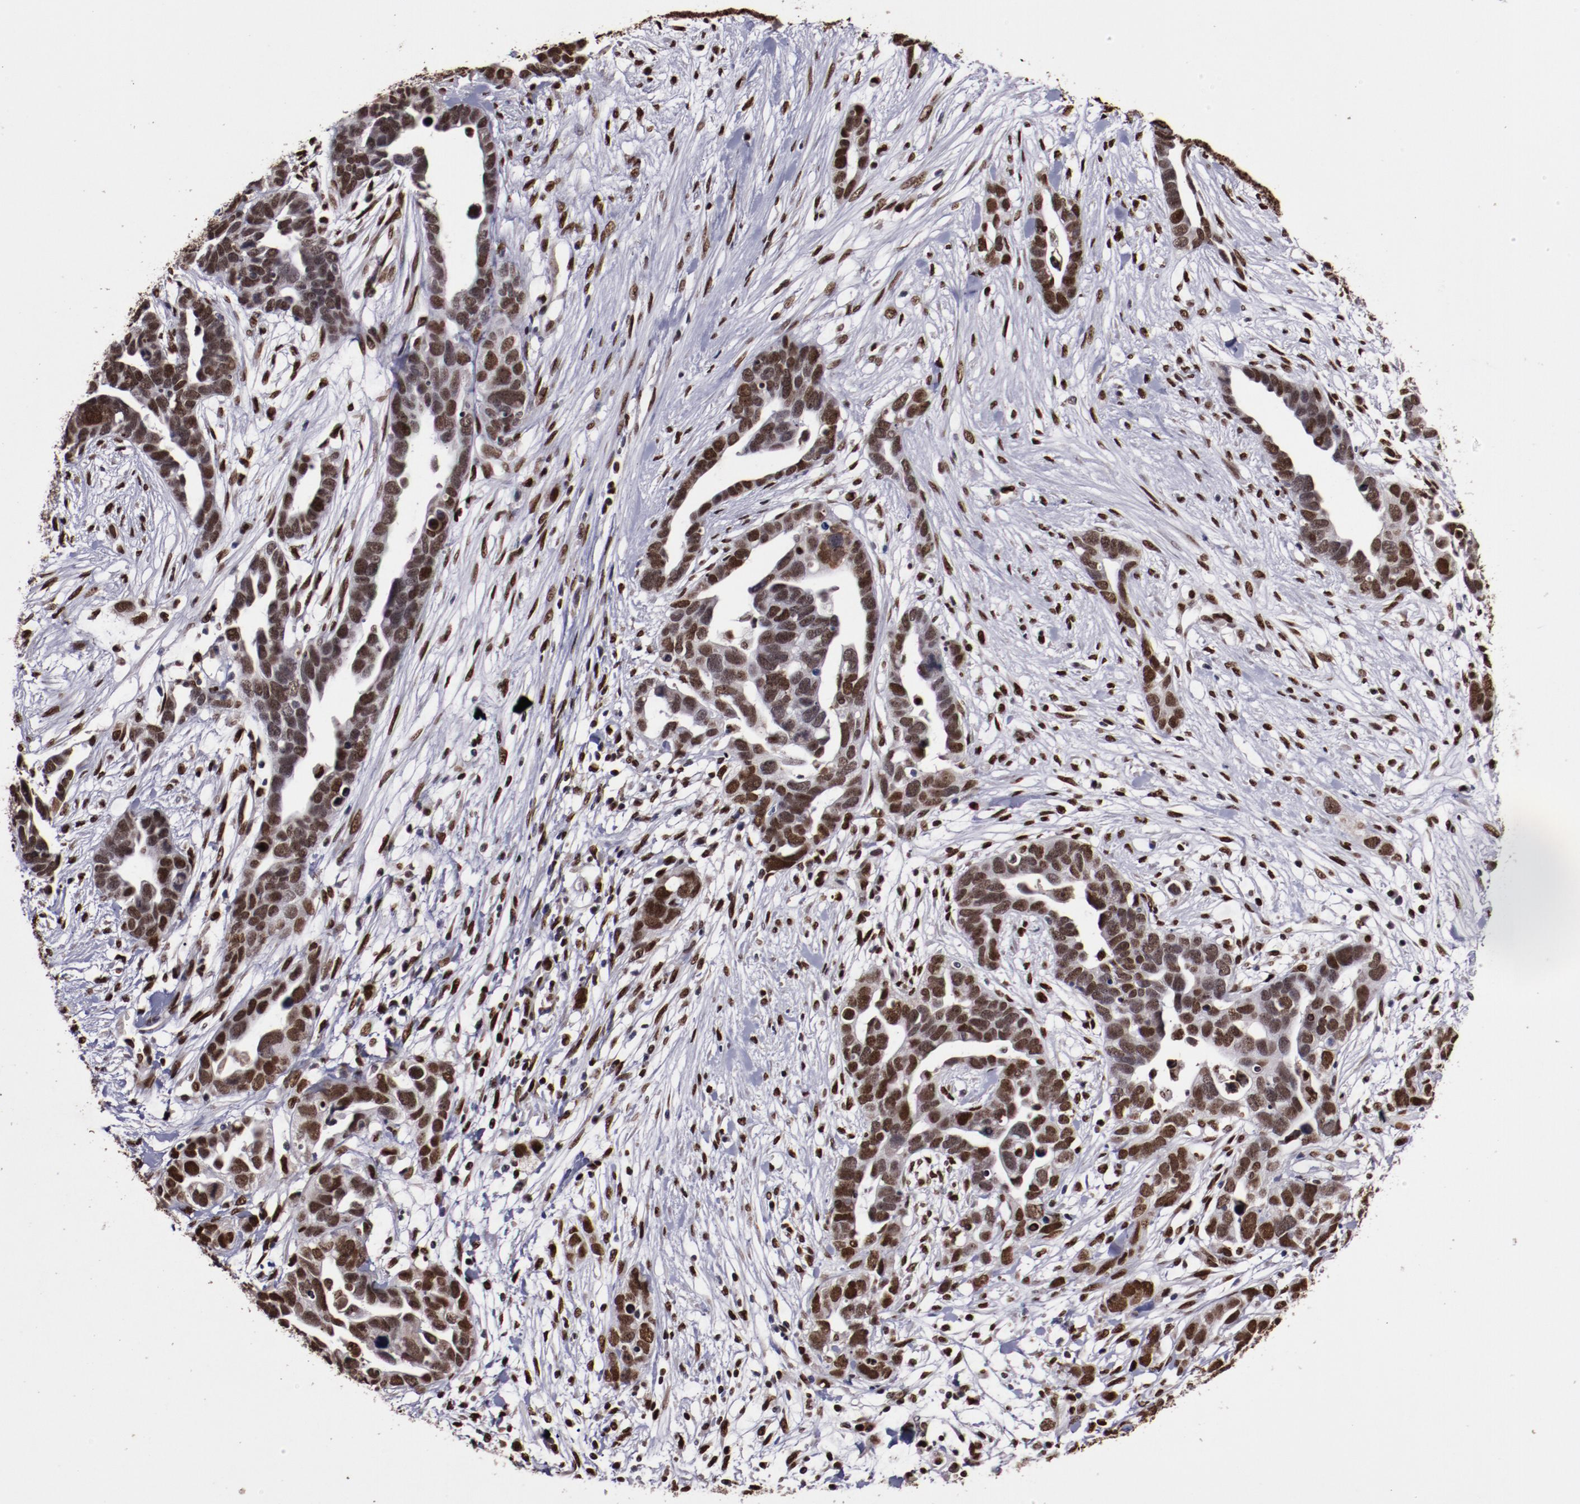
{"staining": {"intensity": "moderate", "quantity": ">75%", "location": "nuclear"}, "tissue": "ovarian cancer", "cell_type": "Tumor cells", "image_type": "cancer", "snomed": [{"axis": "morphology", "description": "Cystadenocarcinoma, serous, NOS"}, {"axis": "topography", "description": "Ovary"}], "caption": "Human ovarian cancer (serous cystadenocarcinoma) stained for a protein (brown) displays moderate nuclear positive staining in approximately >75% of tumor cells.", "gene": "APEX1", "patient": {"sex": "female", "age": 54}}